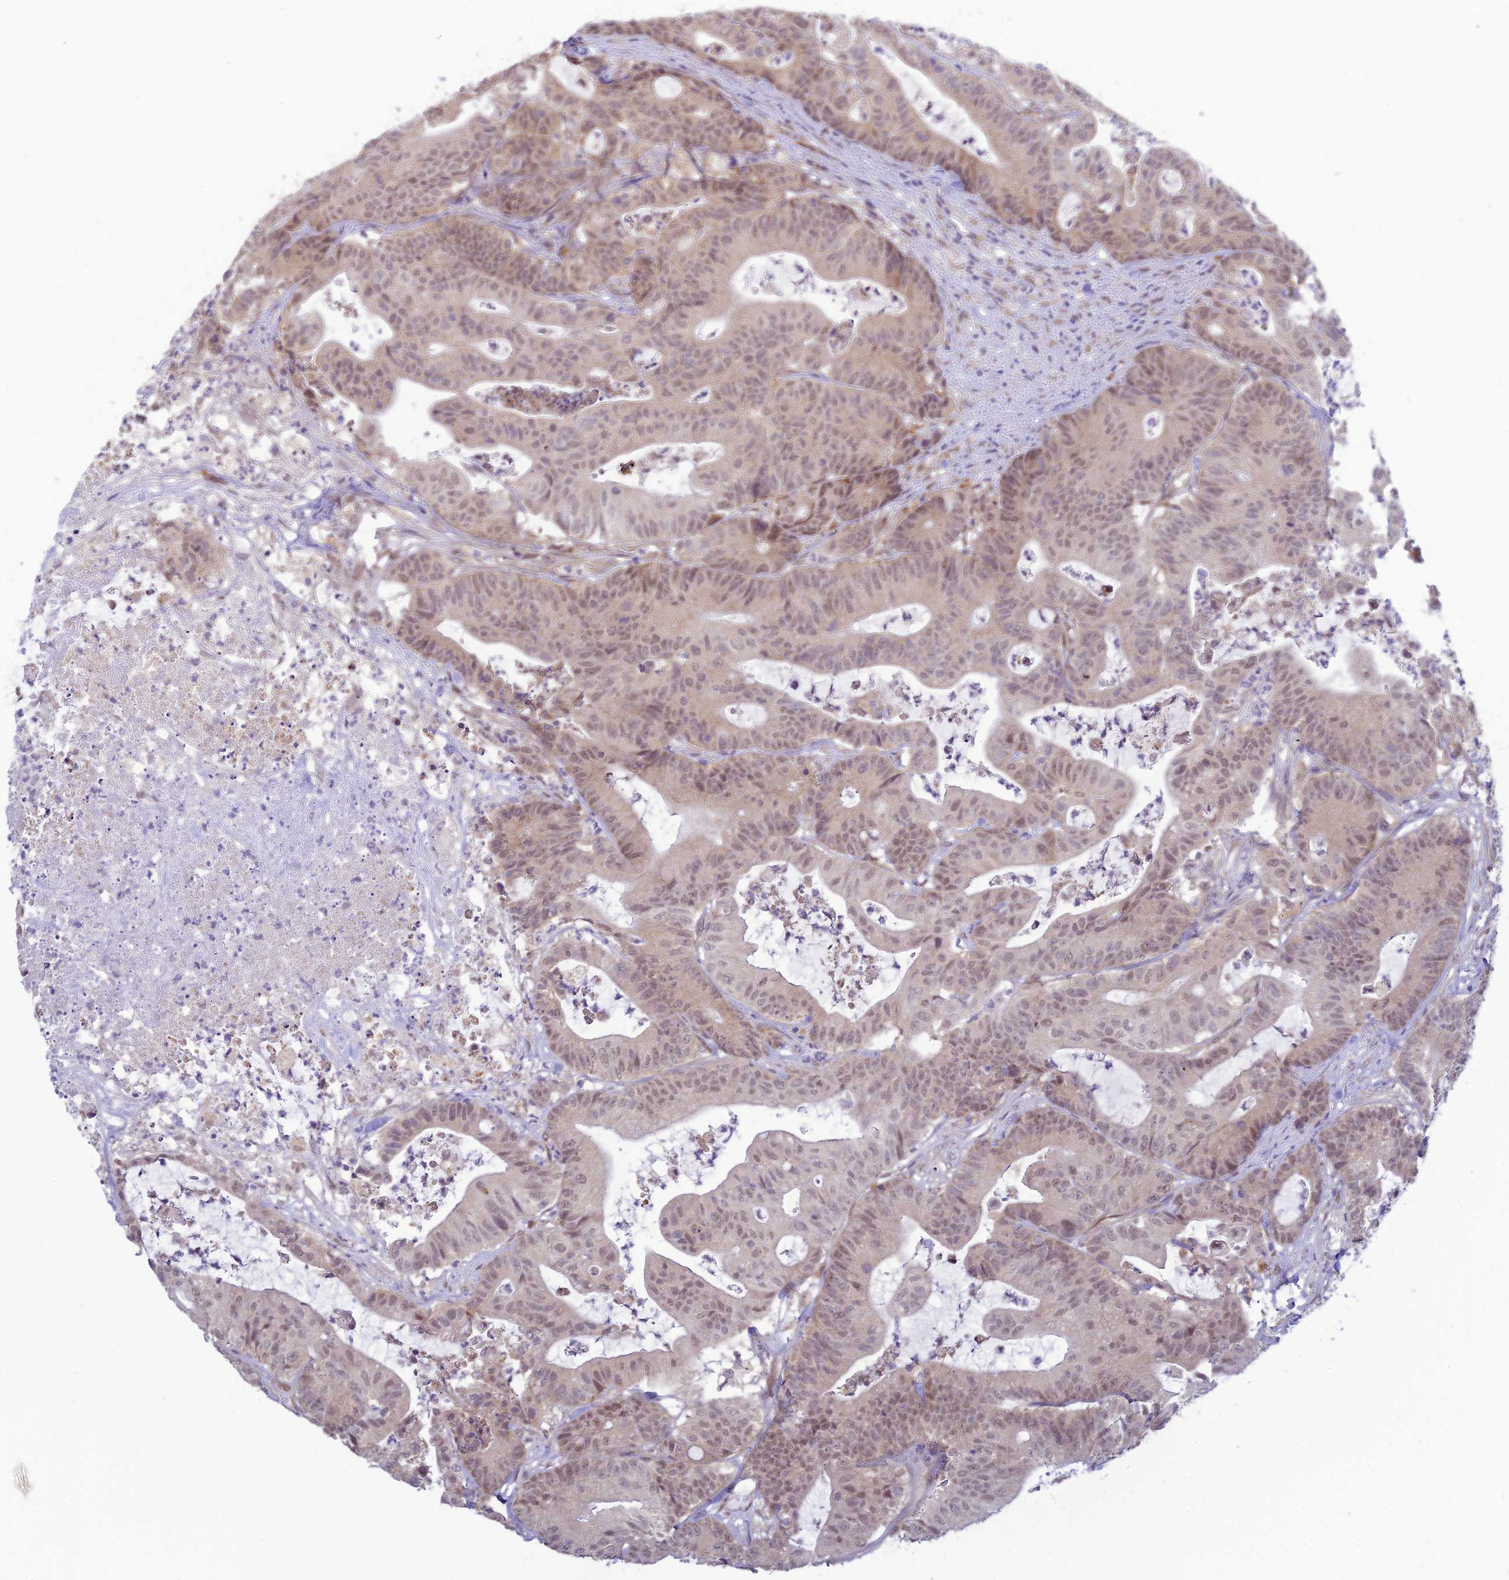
{"staining": {"intensity": "weak", "quantity": "25%-75%", "location": "nuclear"}, "tissue": "colorectal cancer", "cell_type": "Tumor cells", "image_type": "cancer", "snomed": [{"axis": "morphology", "description": "Adenocarcinoma, NOS"}, {"axis": "topography", "description": "Colon"}], "caption": "Protein expression analysis of human adenocarcinoma (colorectal) reveals weak nuclear positivity in approximately 25%-75% of tumor cells. Immunohistochemistry stains the protein in brown and the nuclei are stained blue.", "gene": "SKIC8", "patient": {"sex": "female", "age": 84}}